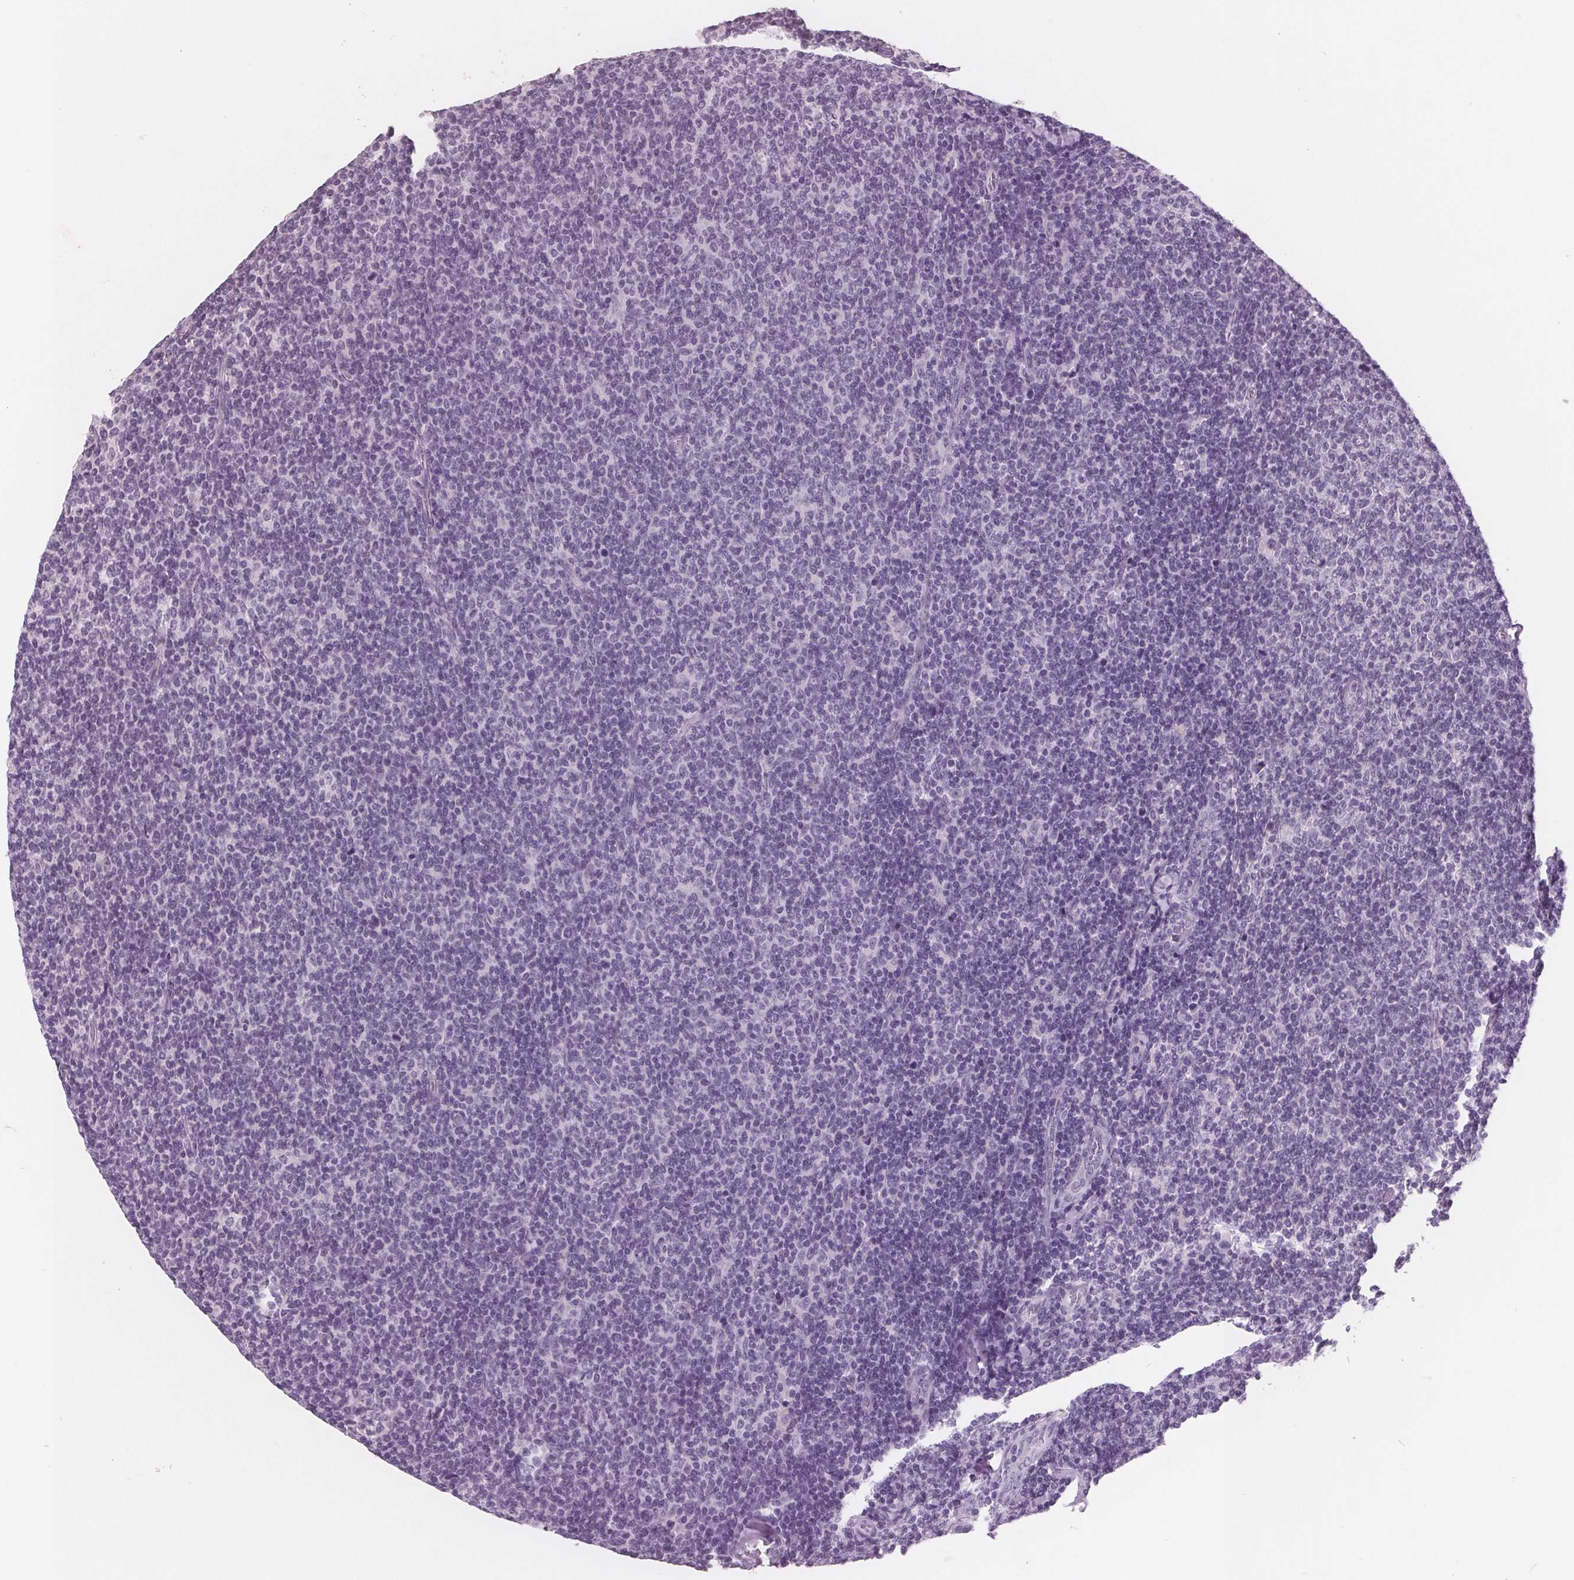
{"staining": {"intensity": "negative", "quantity": "none", "location": "none"}, "tissue": "lymphoma", "cell_type": "Tumor cells", "image_type": "cancer", "snomed": [{"axis": "morphology", "description": "Malignant lymphoma, non-Hodgkin's type, Low grade"}, {"axis": "topography", "description": "Lymph node"}], "caption": "Protein analysis of low-grade malignant lymphoma, non-Hodgkin's type demonstrates no significant positivity in tumor cells.", "gene": "AMBP", "patient": {"sex": "male", "age": 52}}